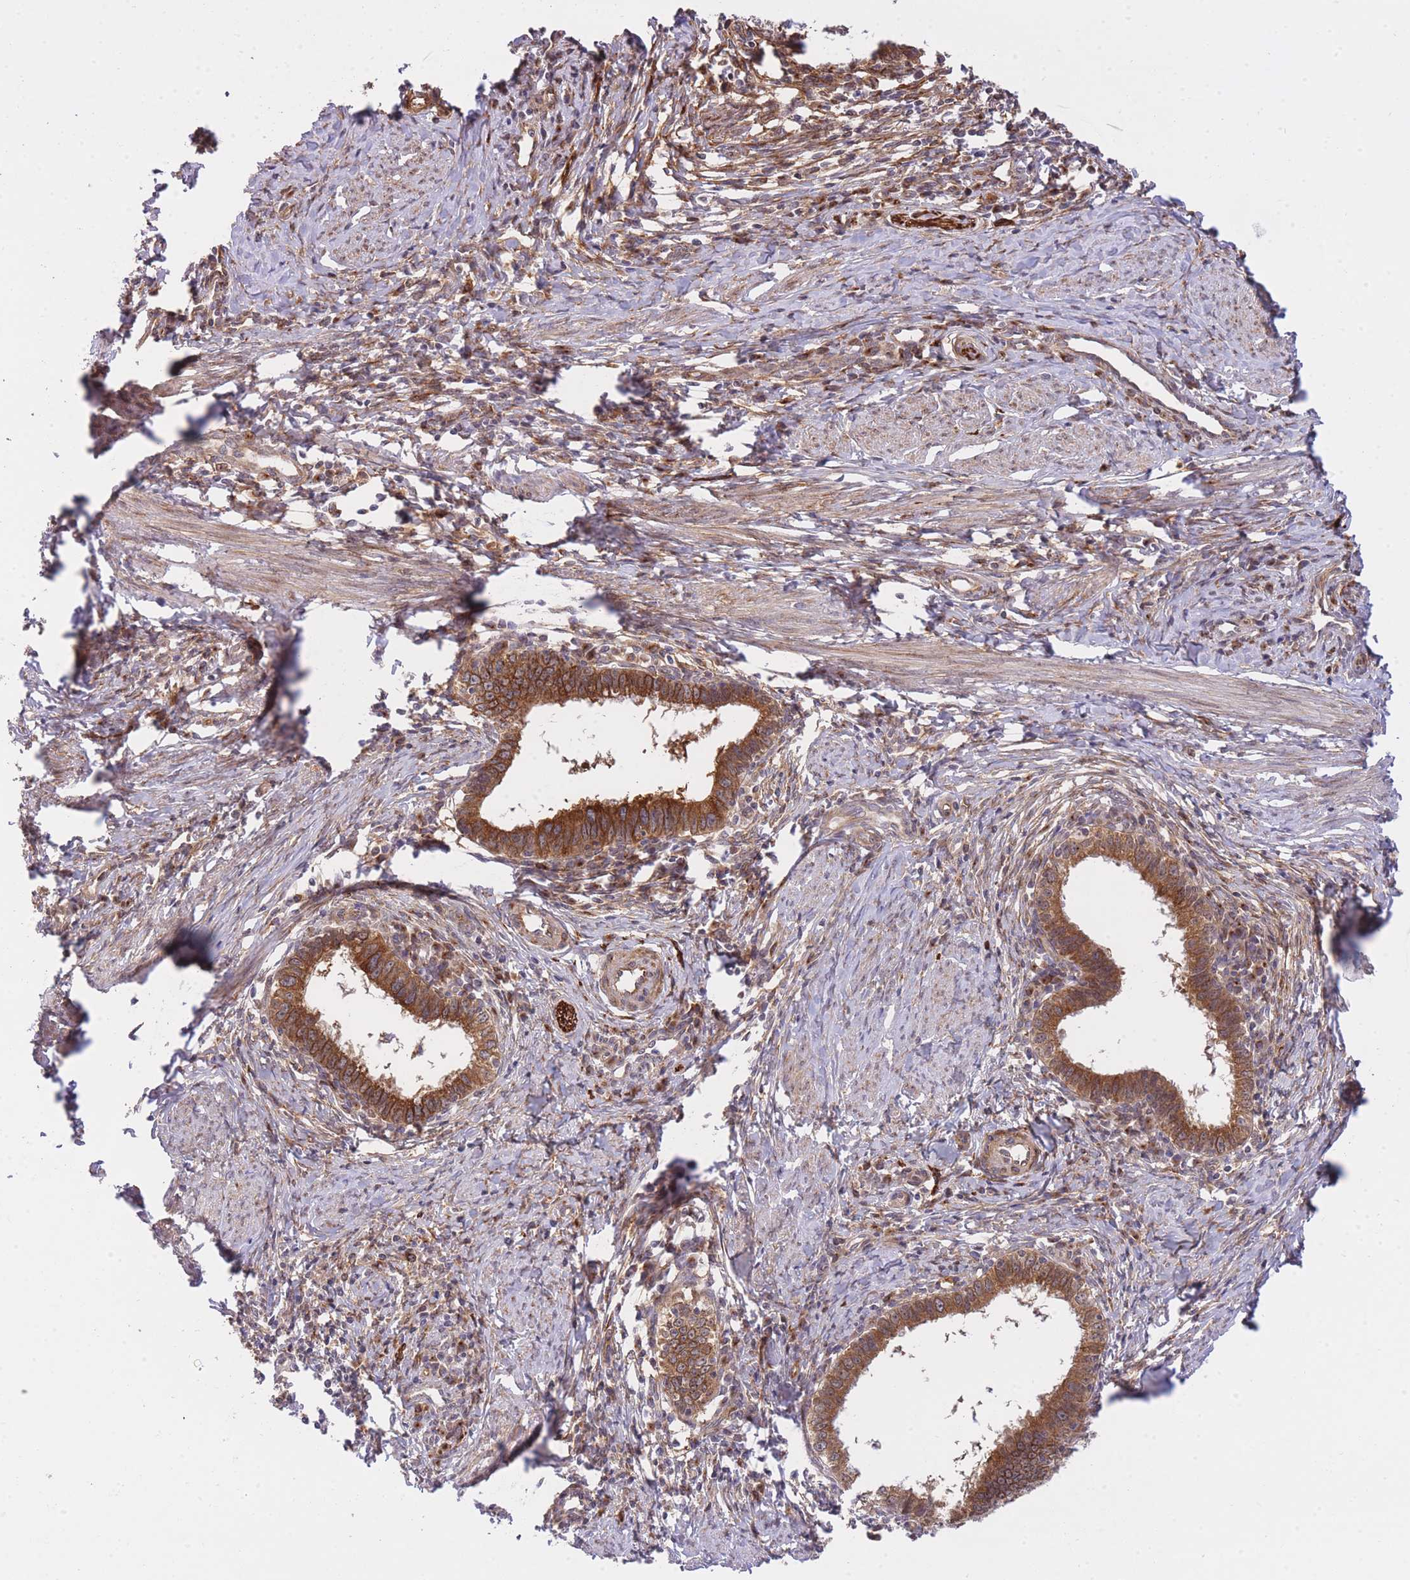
{"staining": {"intensity": "moderate", "quantity": ">75%", "location": "cytoplasmic/membranous"}, "tissue": "cervical cancer", "cell_type": "Tumor cells", "image_type": "cancer", "snomed": [{"axis": "morphology", "description": "Adenocarcinoma, NOS"}, {"axis": "topography", "description": "Cervix"}], "caption": "A micrograph of human cervical adenocarcinoma stained for a protein exhibits moderate cytoplasmic/membranous brown staining in tumor cells.", "gene": "EXOSC8", "patient": {"sex": "female", "age": 36}}